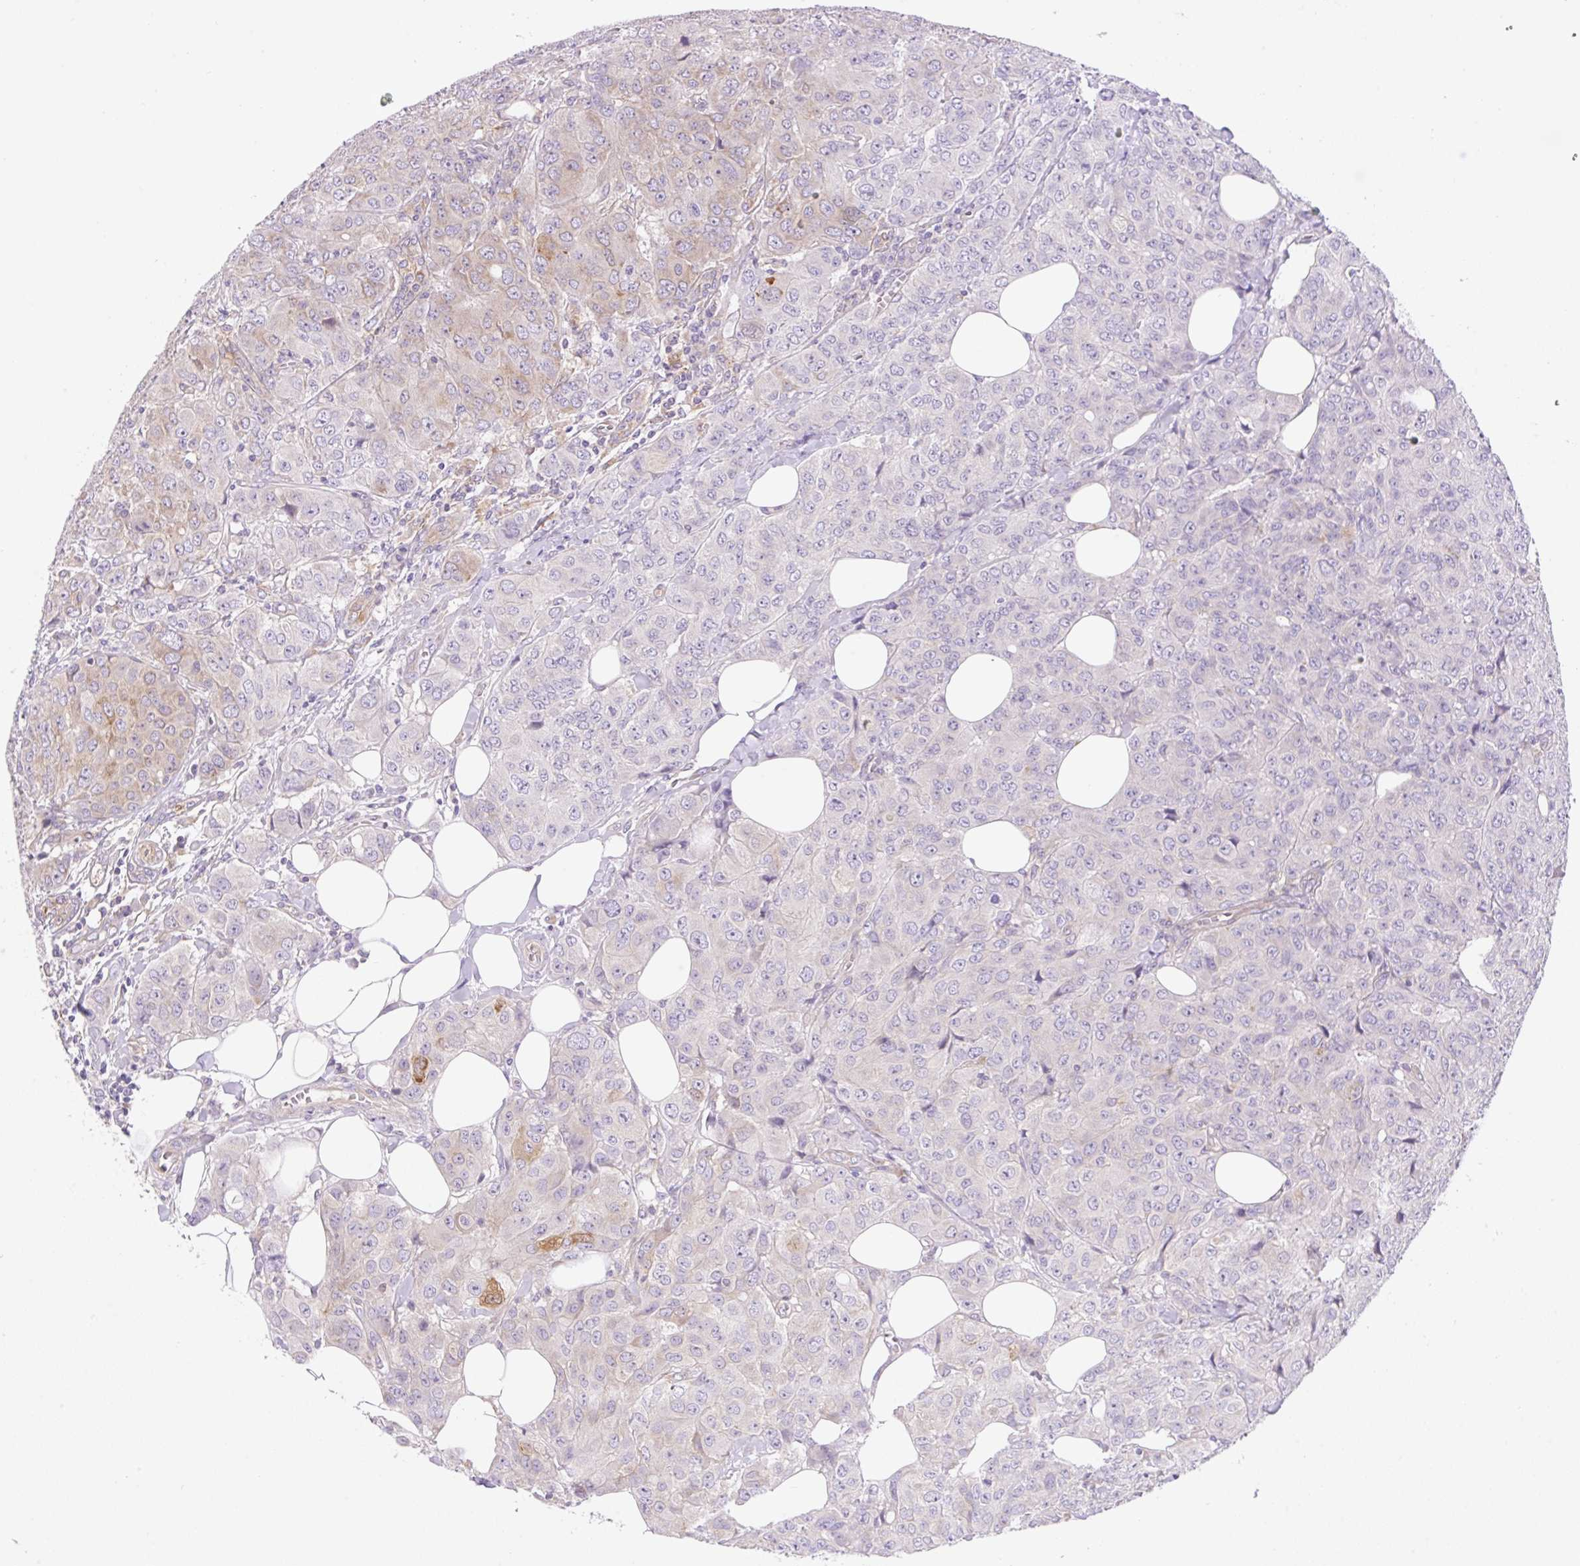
{"staining": {"intensity": "weak", "quantity": "25%-75%", "location": "cytoplasmic/membranous"}, "tissue": "breast cancer", "cell_type": "Tumor cells", "image_type": "cancer", "snomed": [{"axis": "morphology", "description": "Duct carcinoma"}, {"axis": "topography", "description": "Breast"}], "caption": "IHC micrograph of neoplastic tissue: breast cancer (infiltrating ductal carcinoma) stained using immunohistochemistry (IHC) exhibits low levels of weak protein expression localized specifically in the cytoplasmic/membranous of tumor cells, appearing as a cytoplasmic/membranous brown color.", "gene": "CAMK2B", "patient": {"sex": "female", "age": 43}}